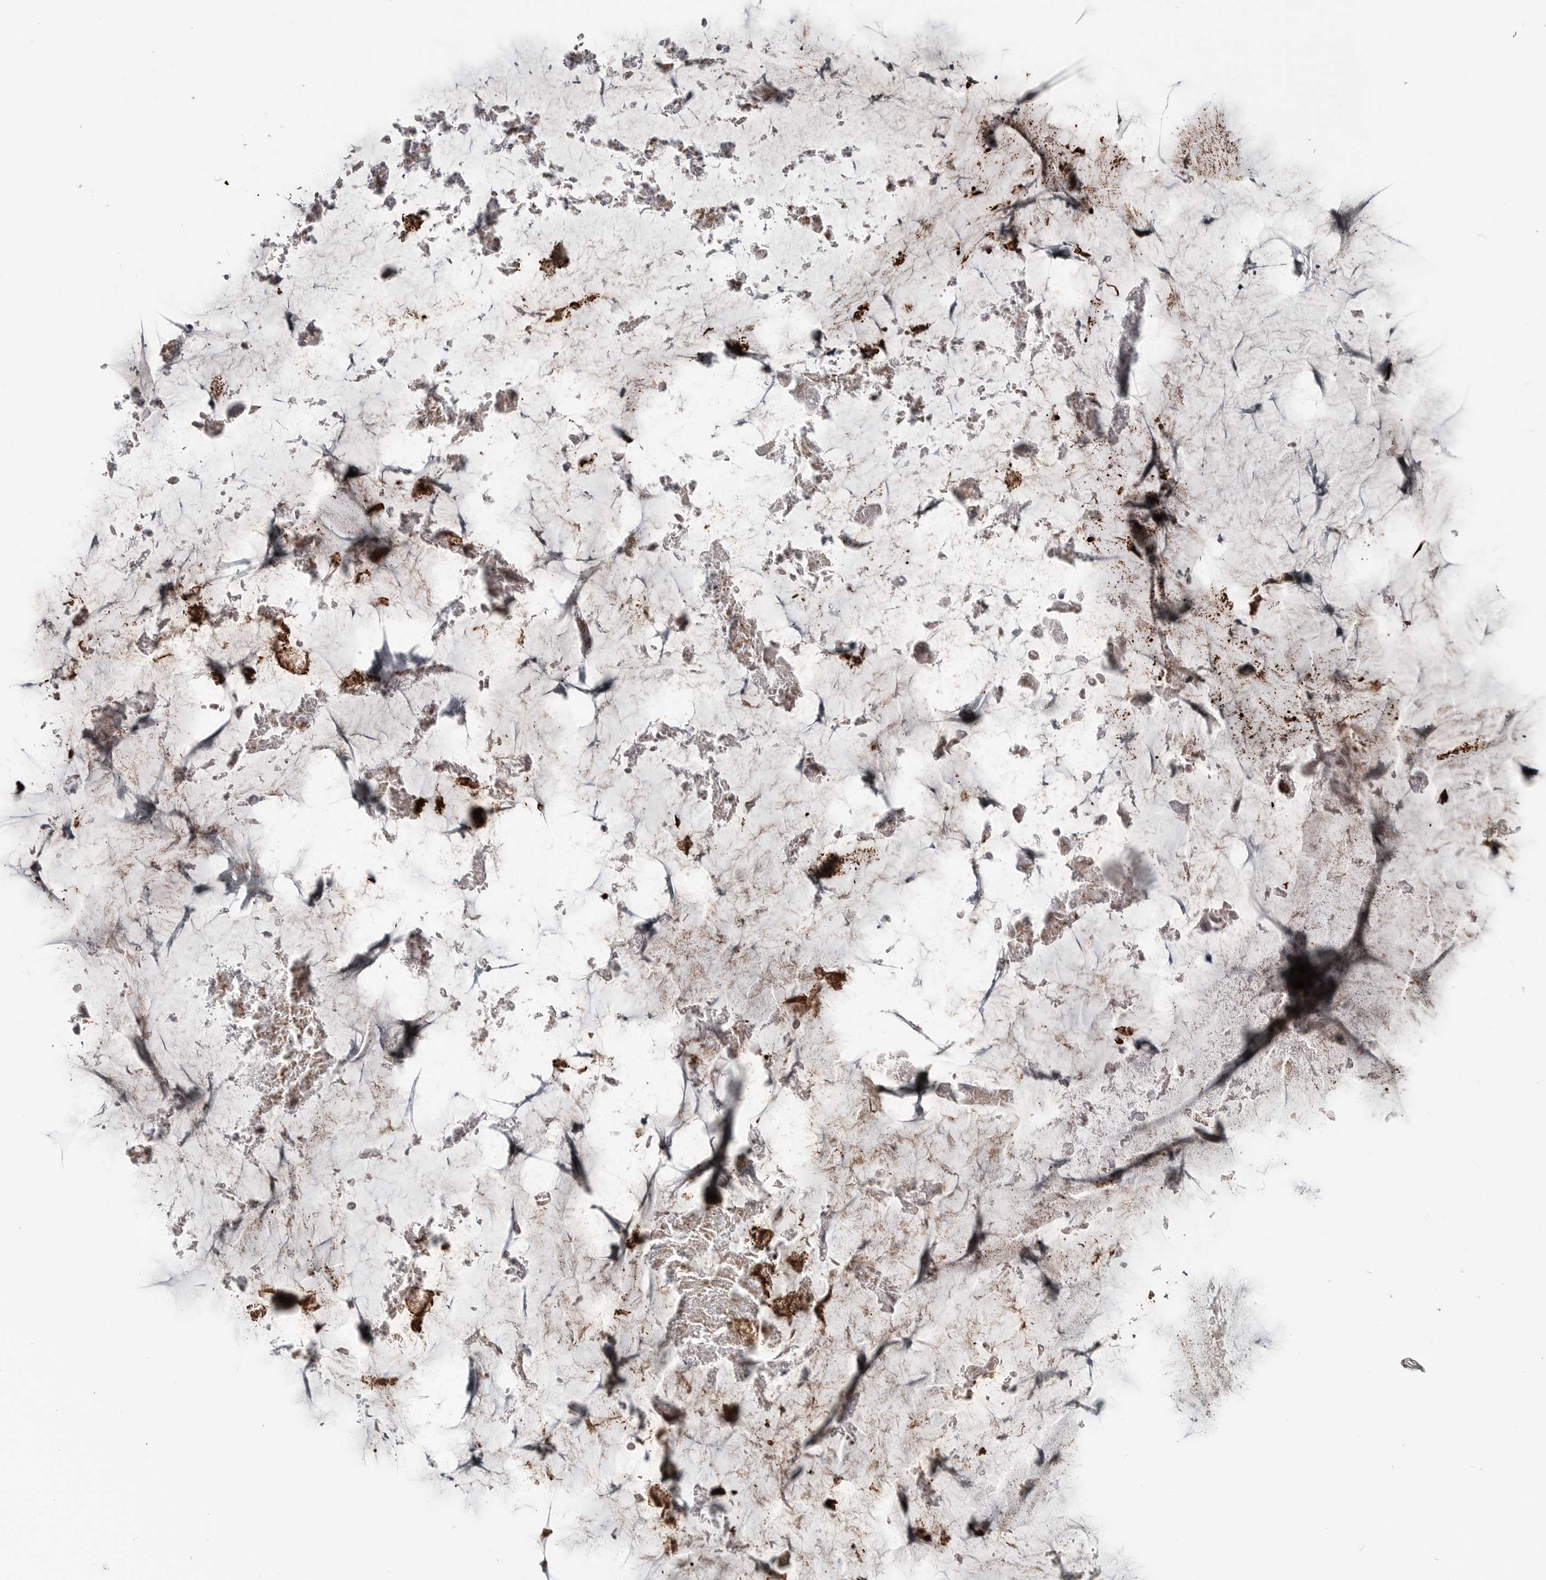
{"staining": {"intensity": "moderate", "quantity": ">75%", "location": "cytoplasmic/membranous,nuclear"}, "tissue": "ovarian cancer", "cell_type": "Tumor cells", "image_type": "cancer", "snomed": [{"axis": "morphology", "description": "Cystadenocarcinoma, mucinous, NOS"}, {"axis": "topography", "description": "Ovary"}], "caption": "Ovarian mucinous cystadenocarcinoma stained with DAB IHC reveals medium levels of moderate cytoplasmic/membranous and nuclear staining in about >75% of tumor cells. (Stains: DAB in brown, nuclei in blue, Microscopy: brightfield microscopy at high magnification).", "gene": "ZNF277", "patient": {"sex": "female", "age": 61}}